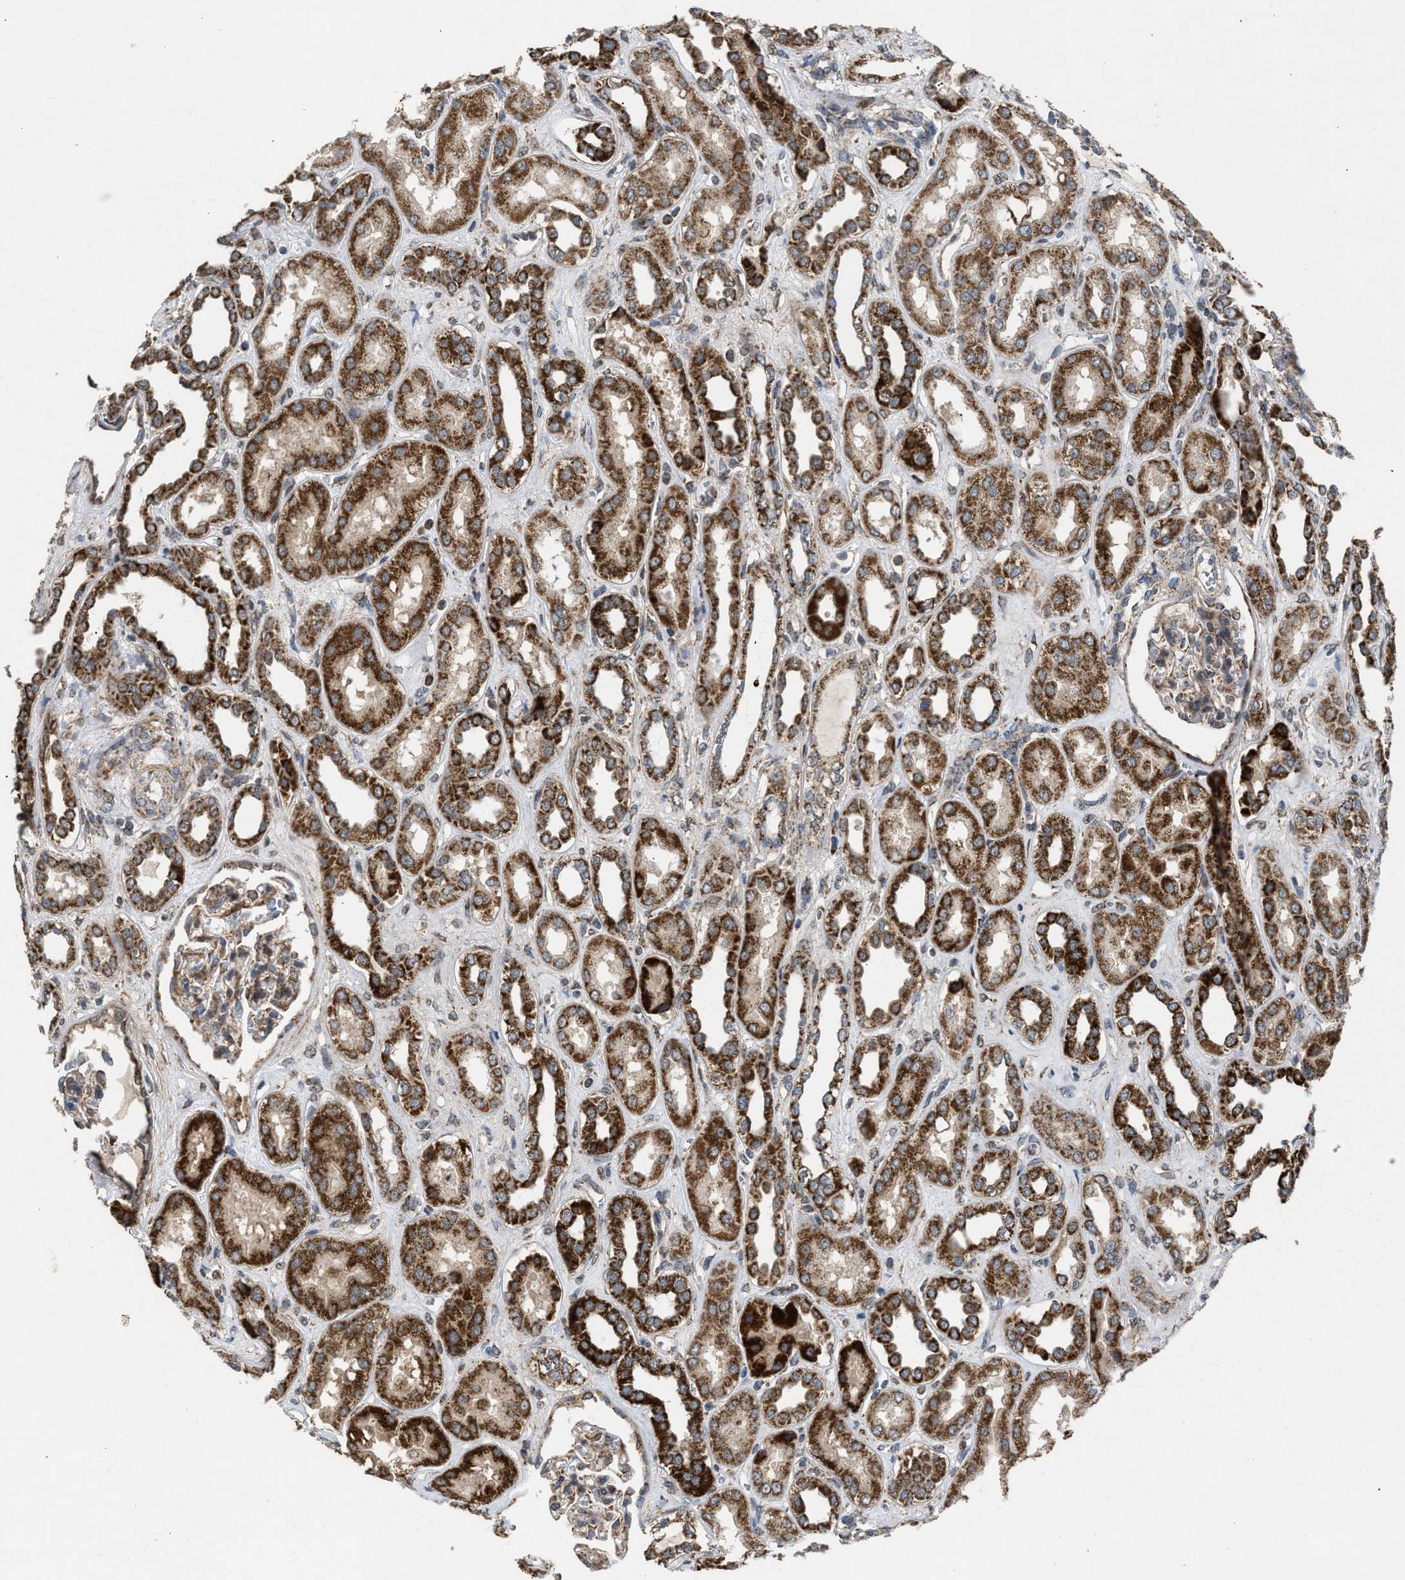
{"staining": {"intensity": "moderate", "quantity": "25%-75%", "location": "cytoplasmic/membranous"}, "tissue": "kidney", "cell_type": "Cells in glomeruli", "image_type": "normal", "snomed": [{"axis": "morphology", "description": "Normal tissue, NOS"}, {"axis": "topography", "description": "Kidney"}], "caption": "Protein staining of benign kidney demonstrates moderate cytoplasmic/membranous positivity in approximately 25%-75% of cells in glomeruli.", "gene": "TACO1", "patient": {"sex": "male", "age": 59}}